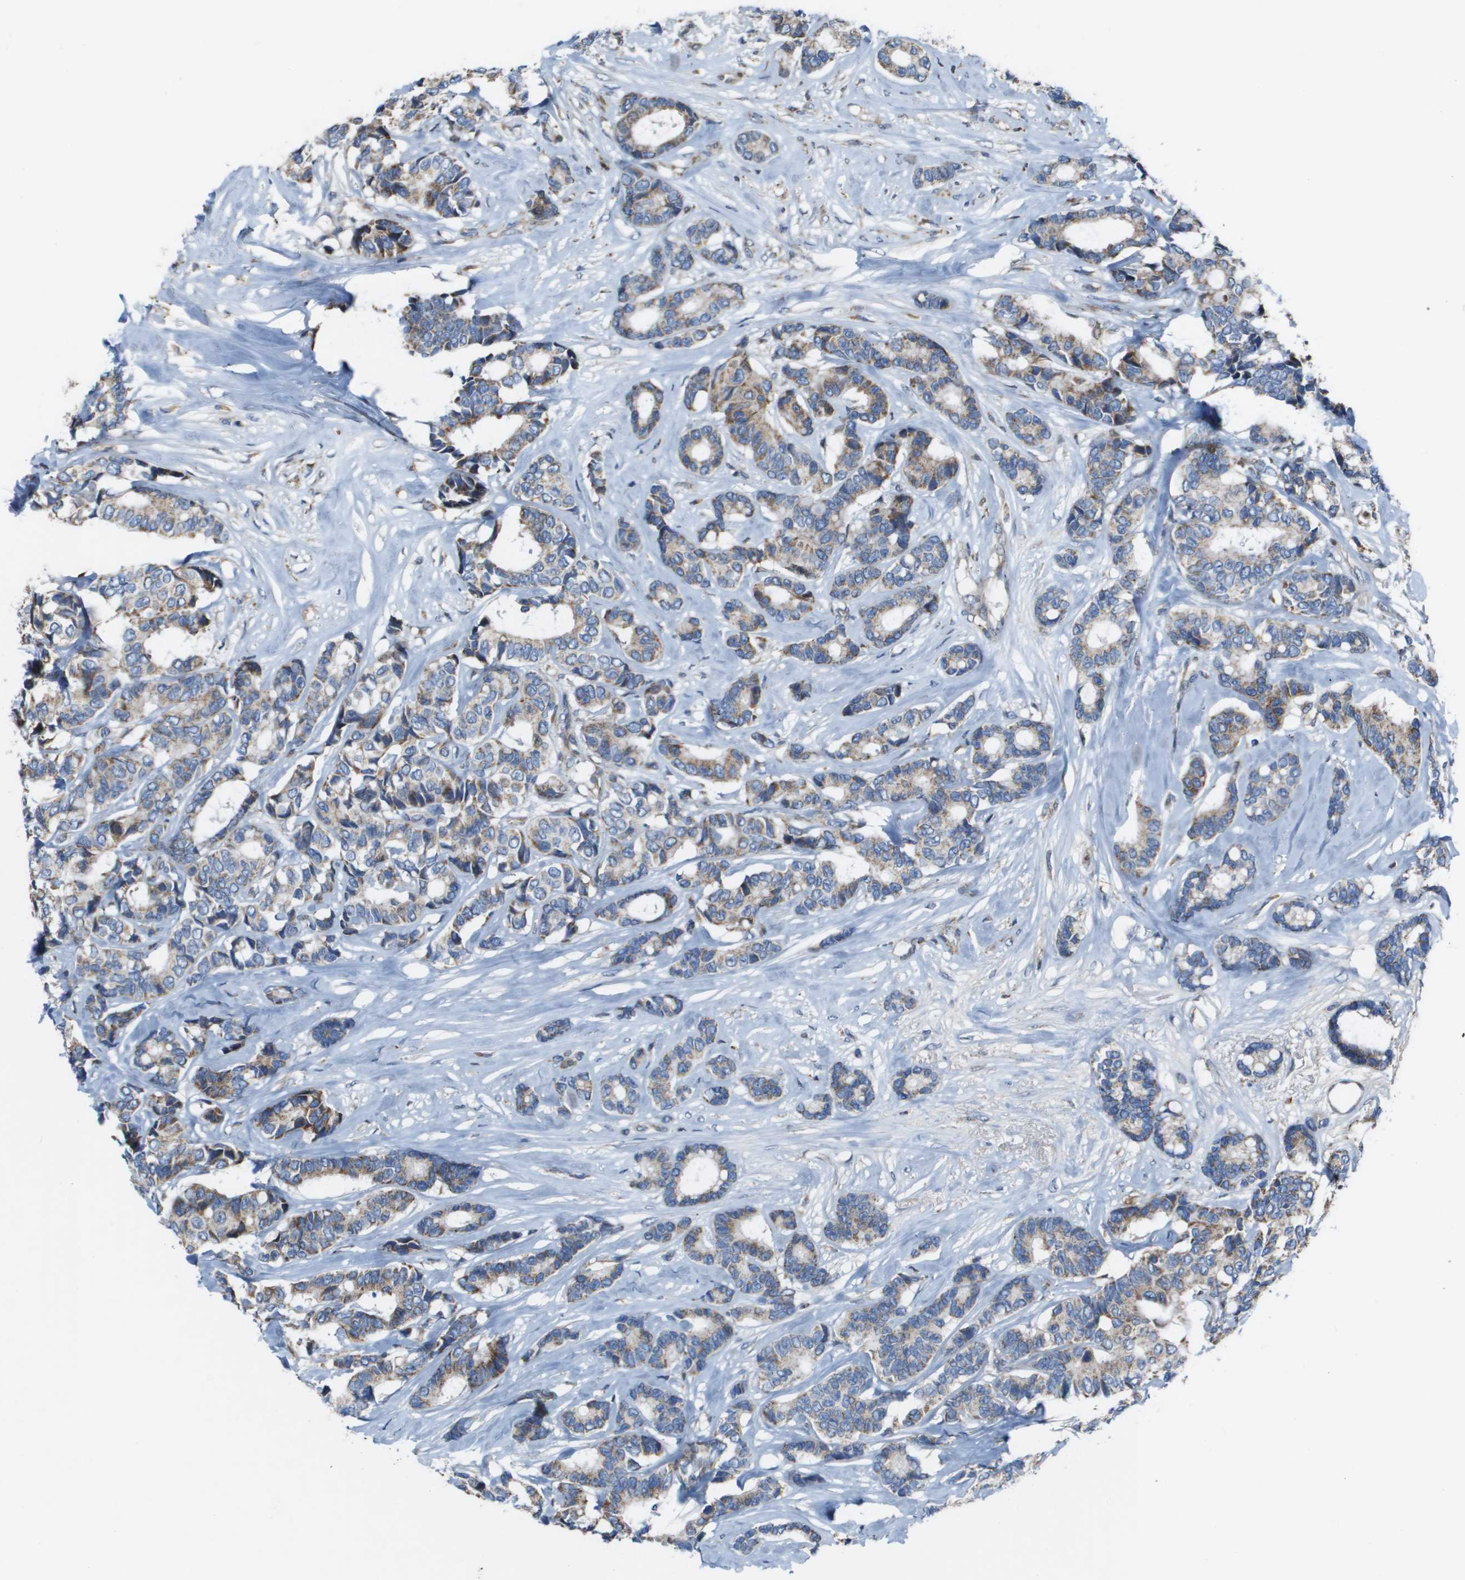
{"staining": {"intensity": "weak", "quantity": ">75%", "location": "cytoplasmic/membranous"}, "tissue": "breast cancer", "cell_type": "Tumor cells", "image_type": "cancer", "snomed": [{"axis": "morphology", "description": "Duct carcinoma"}, {"axis": "topography", "description": "Breast"}], "caption": "This photomicrograph demonstrates immunohistochemistry staining of human breast cancer (invasive ductal carcinoma), with low weak cytoplasmic/membranous expression in approximately >75% of tumor cells.", "gene": "MGAT3", "patient": {"sex": "female", "age": 87}}